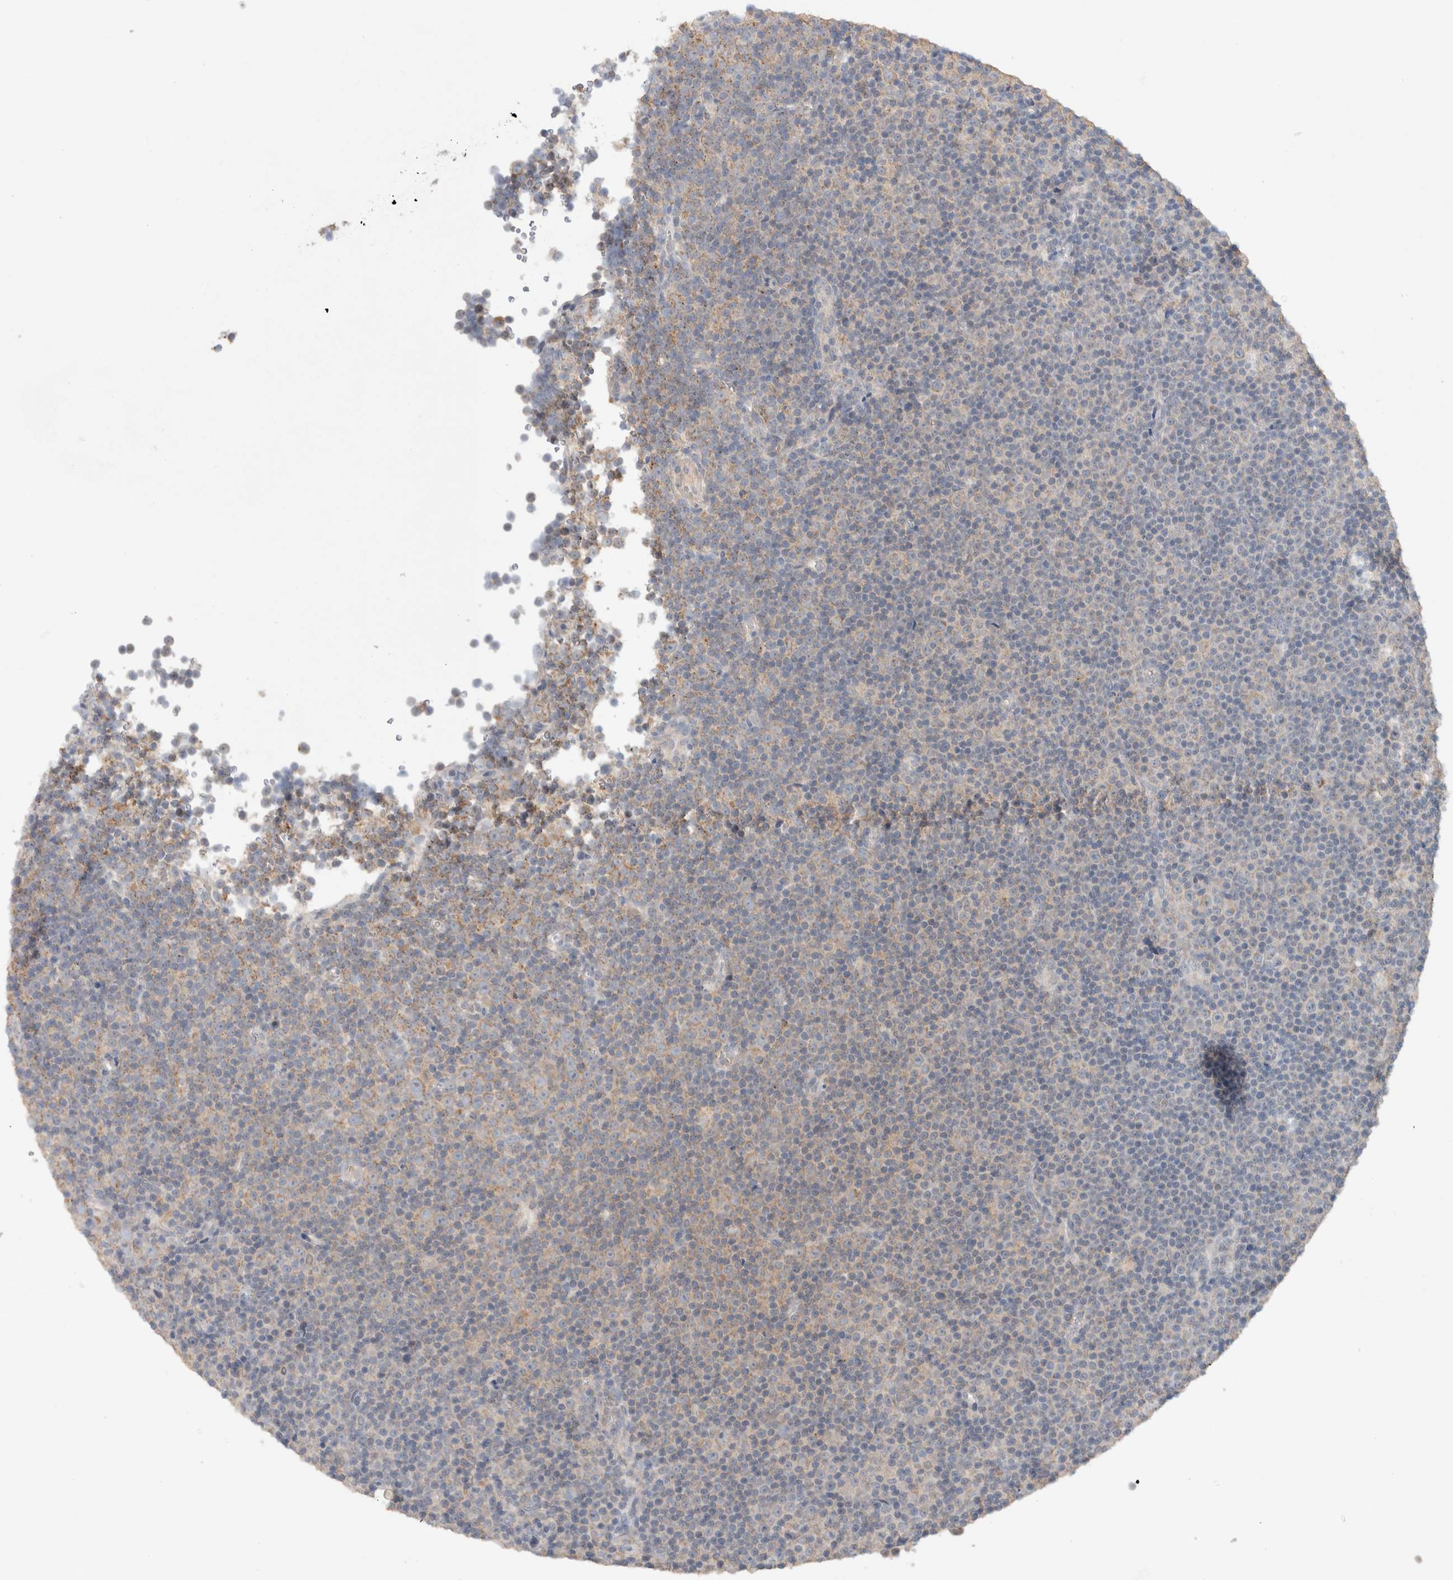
{"staining": {"intensity": "weak", "quantity": "<25%", "location": "cytoplasmic/membranous"}, "tissue": "lymphoma", "cell_type": "Tumor cells", "image_type": "cancer", "snomed": [{"axis": "morphology", "description": "Malignant lymphoma, non-Hodgkin's type, Low grade"}, {"axis": "topography", "description": "Lymph node"}], "caption": "A micrograph of malignant lymphoma, non-Hodgkin's type (low-grade) stained for a protein reveals no brown staining in tumor cells.", "gene": "RAB14", "patient": {"sex": "female", "age": 67}}